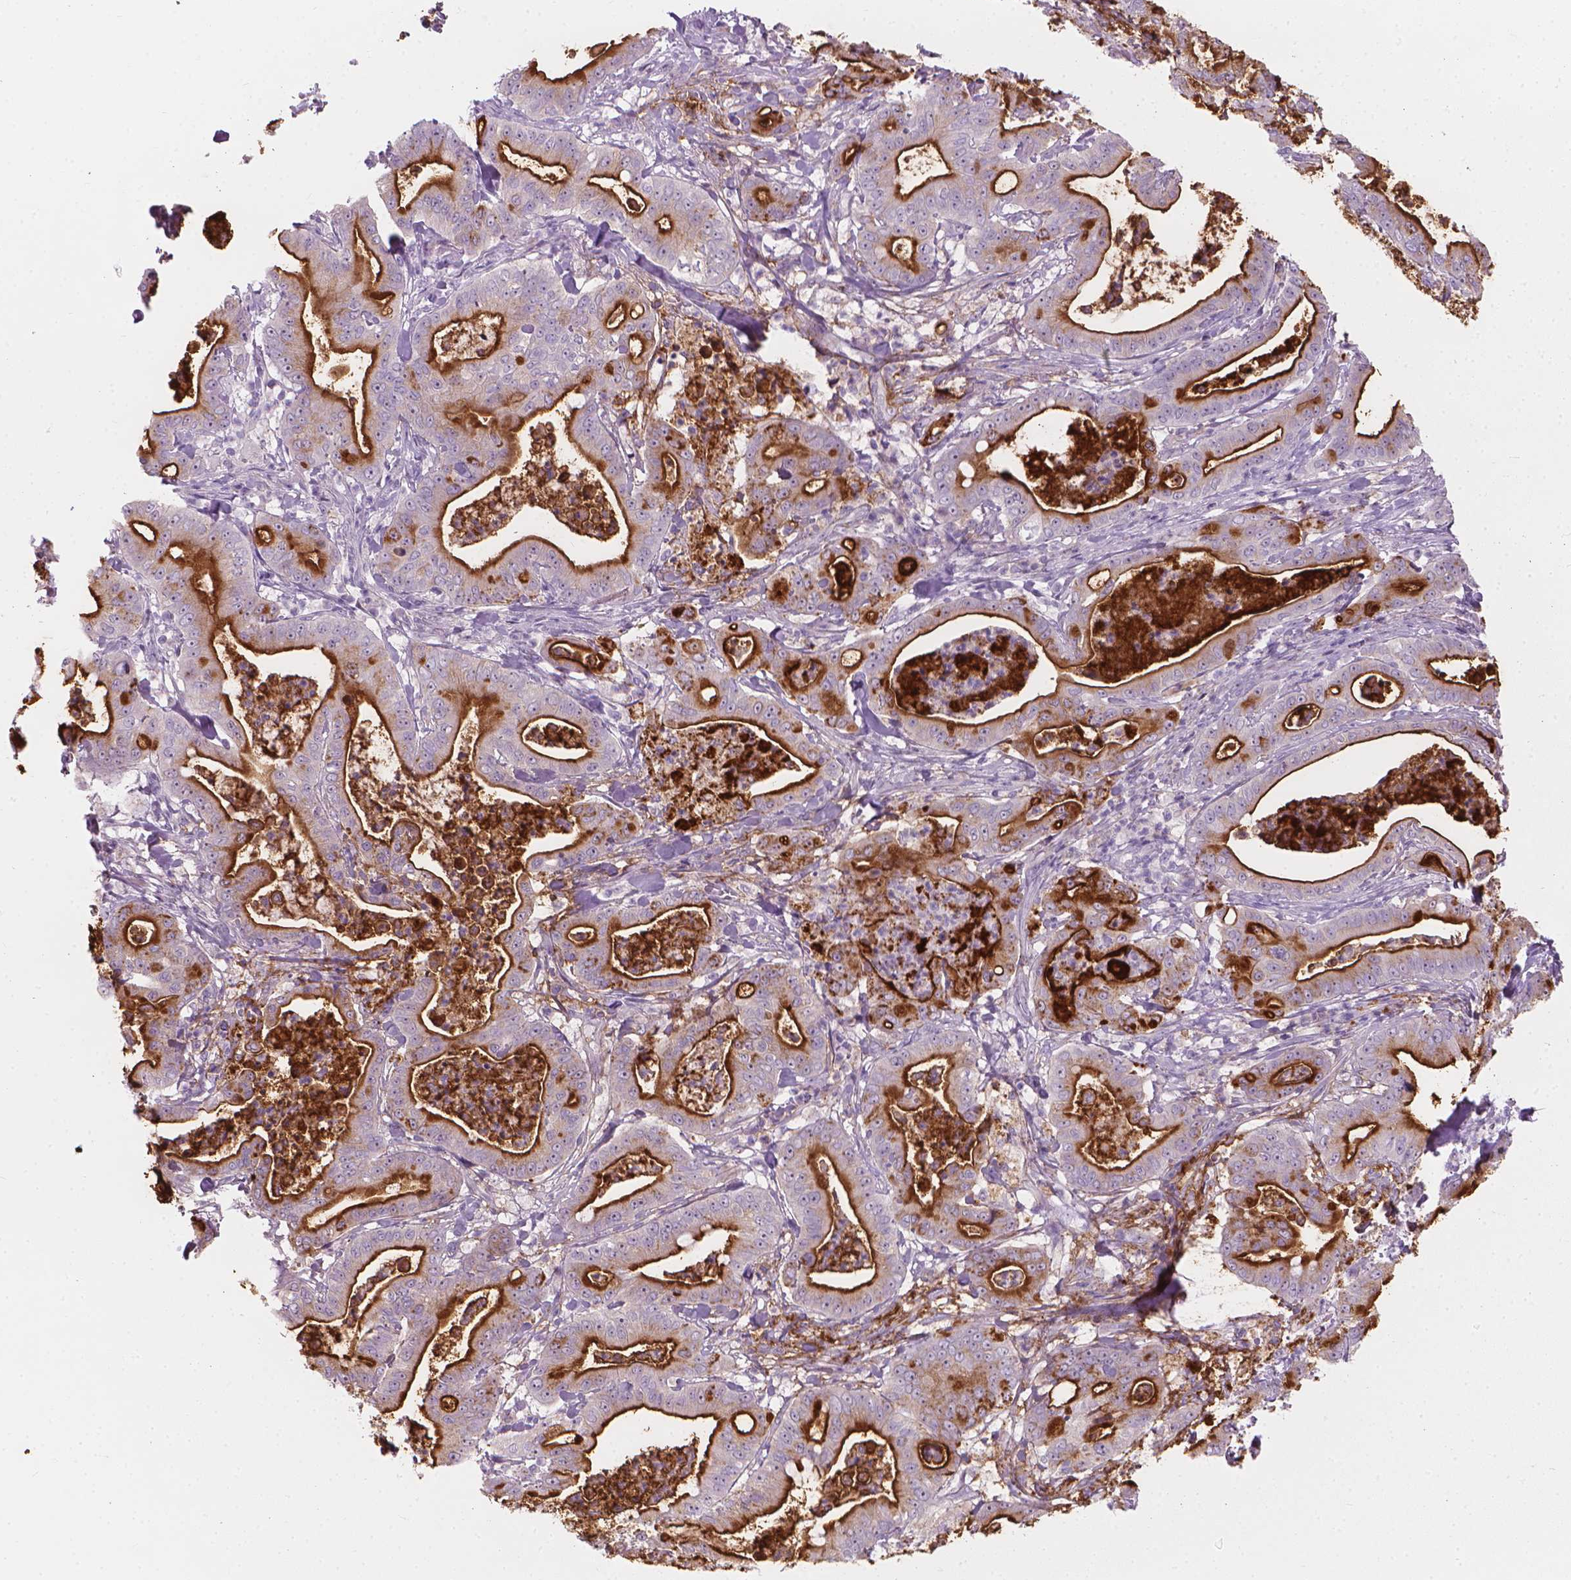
{"staining": {"intensity": "strong", "quantity": "<25%", "location": "cytoplasmic/membranous"}, "tissue": "pancreatic cancer", "cell_type": "Tumor cells", "image_type": "cancer", "snomed": [{"axis": "morphology", "description": "Adenocarcinoma, NOS"}, {"axis": "topography", "description": "Pancreas"}], "caption": "Protein analysis of adenocarcinoma (pancreatic) tissue exhibits strong cytoplasmic/membranous positivity in about <25% of tumor cells.", "gene": "GPRC5A", "patient": {"sex": "male", "age": 71}}